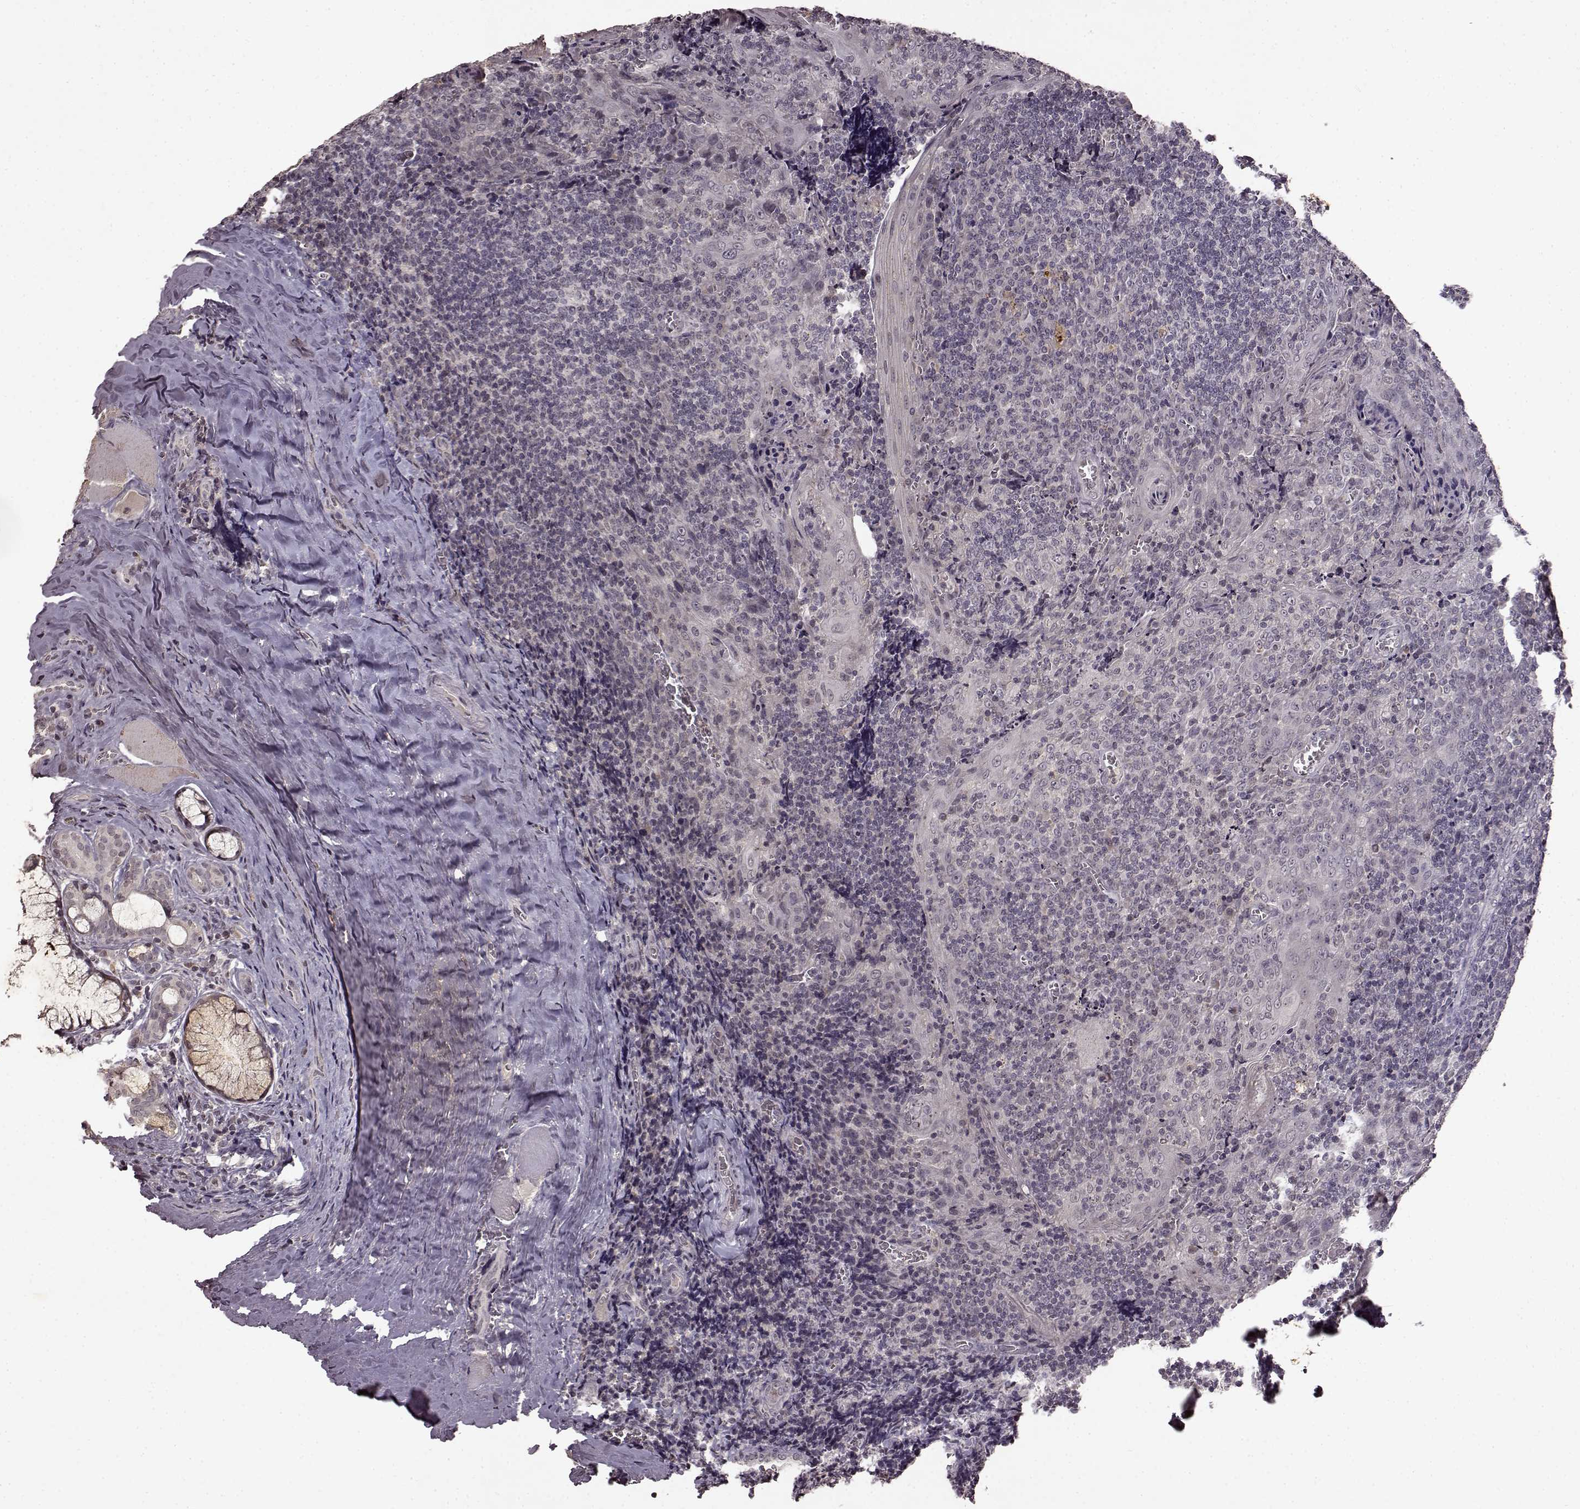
{"staining": {"intensity": "negative", "quantity": "none", "location": "none"}, "tissue": "tonsil", "cell_type": "Germinal center cells", "image_type": "normal", "snomed": [{"axis": "morphology", "description": "Normal tissue, NOS"}, {"axis": "morphology", "description": "Inflammation, NOS"}, {"axis": "topography", "description": "Tonsil"}], "caption": "The image displays no significant expression in germinal center cells of tonsil.", "gene": "LHB", "patient": {"sex": "female", "age": 31}}